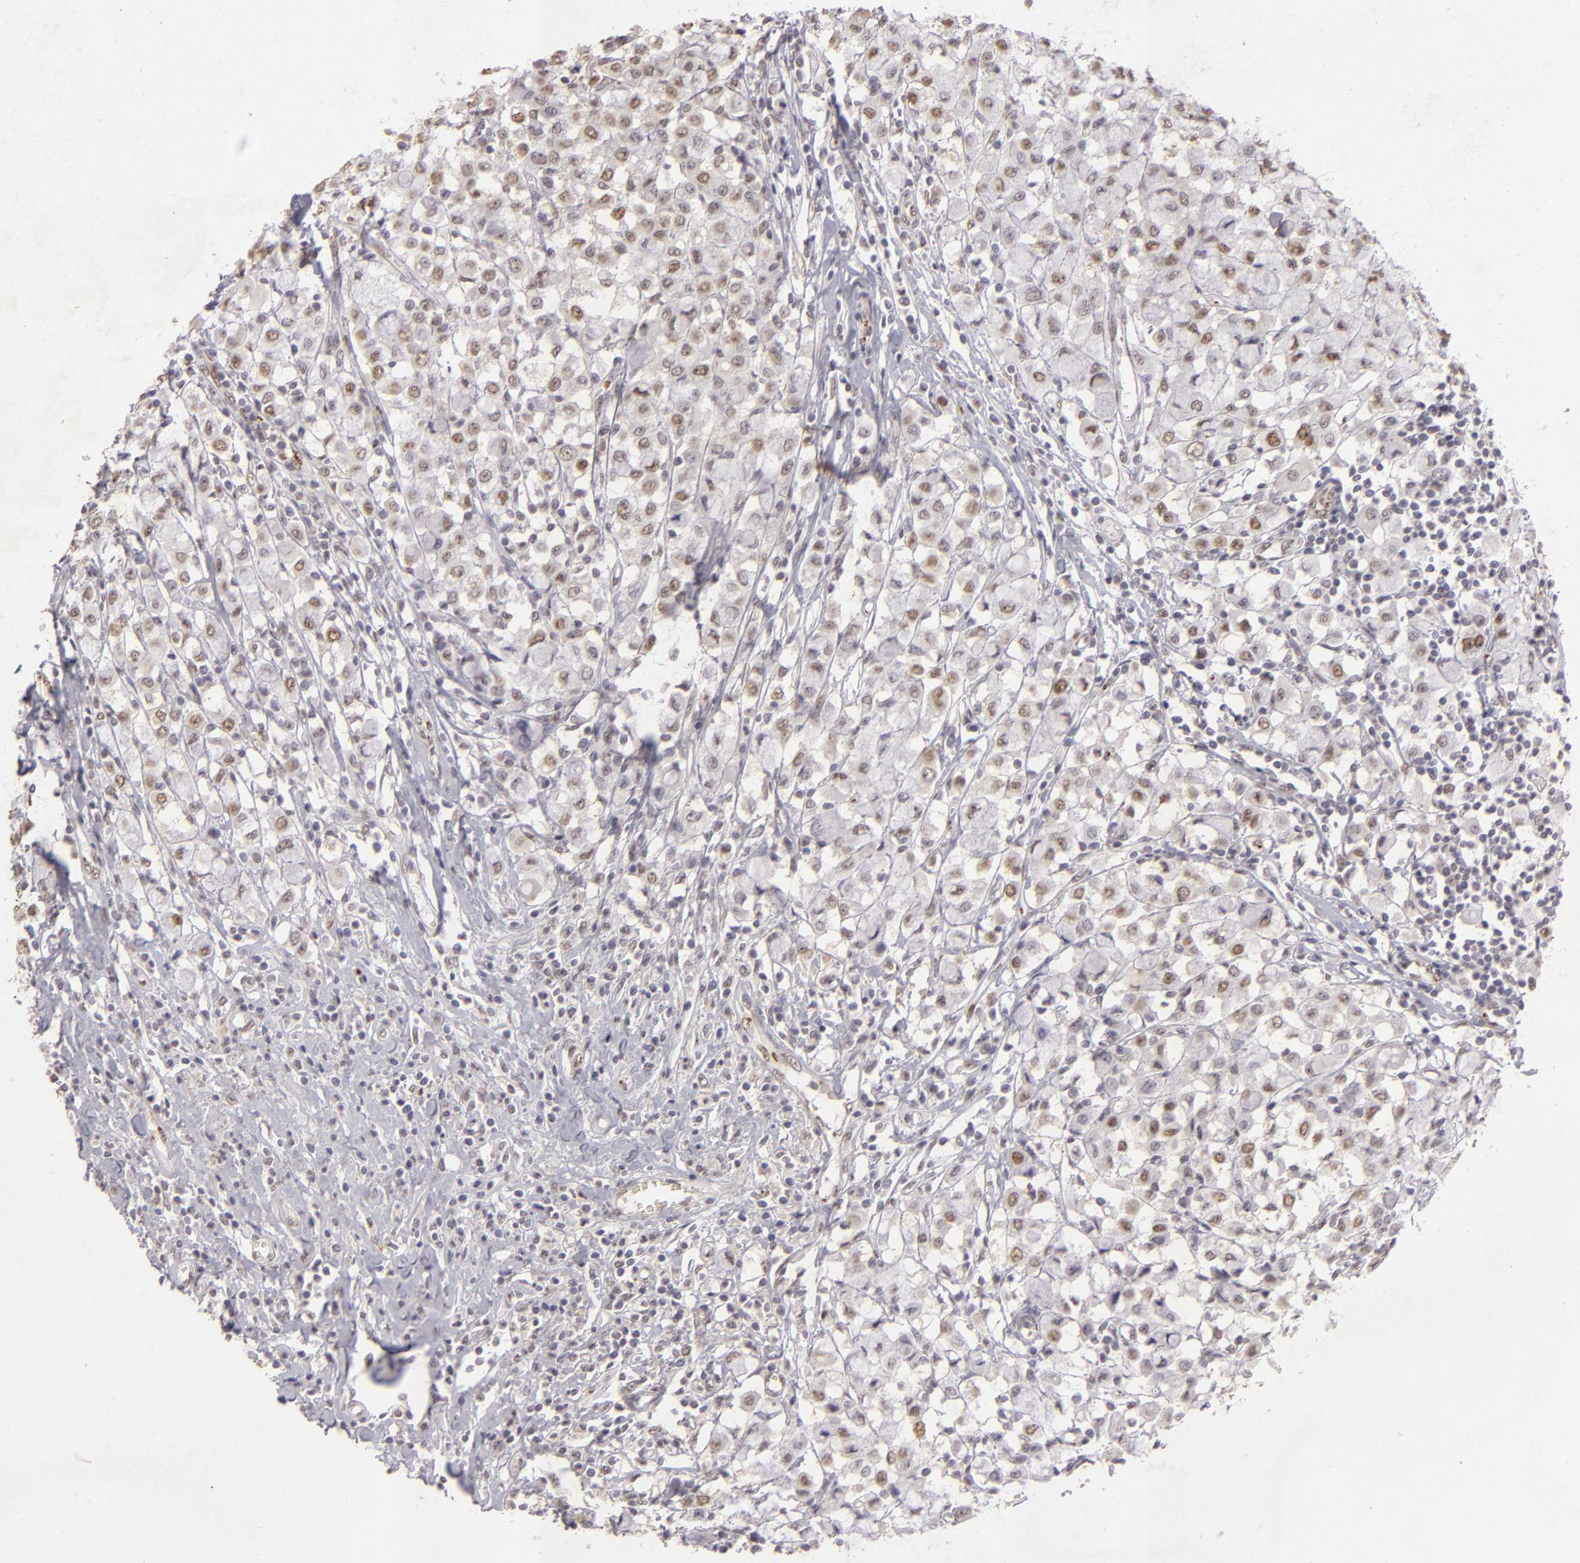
{"staining": {"intensity": "moderate", "quantity": "25%-75%", "location": "nuclear"}, "tissue": "breast cancer", "cell_type": "Tumor cells", "image_type": "cancer", "snomed": [{"axis": "morphology", "description": "Lobular carcinoma"}, {"axis": "topography", "description": "Breast"}], "caption": "Approximately 25%-75% of tumor cells in human breast cancer (lobular carcinoma) demonstrate moderate nuclear protein staining as visualized by brown immunohistochemical staining.", "gene": "CBX3", "patient": {"sex": "female", "age": 85}}